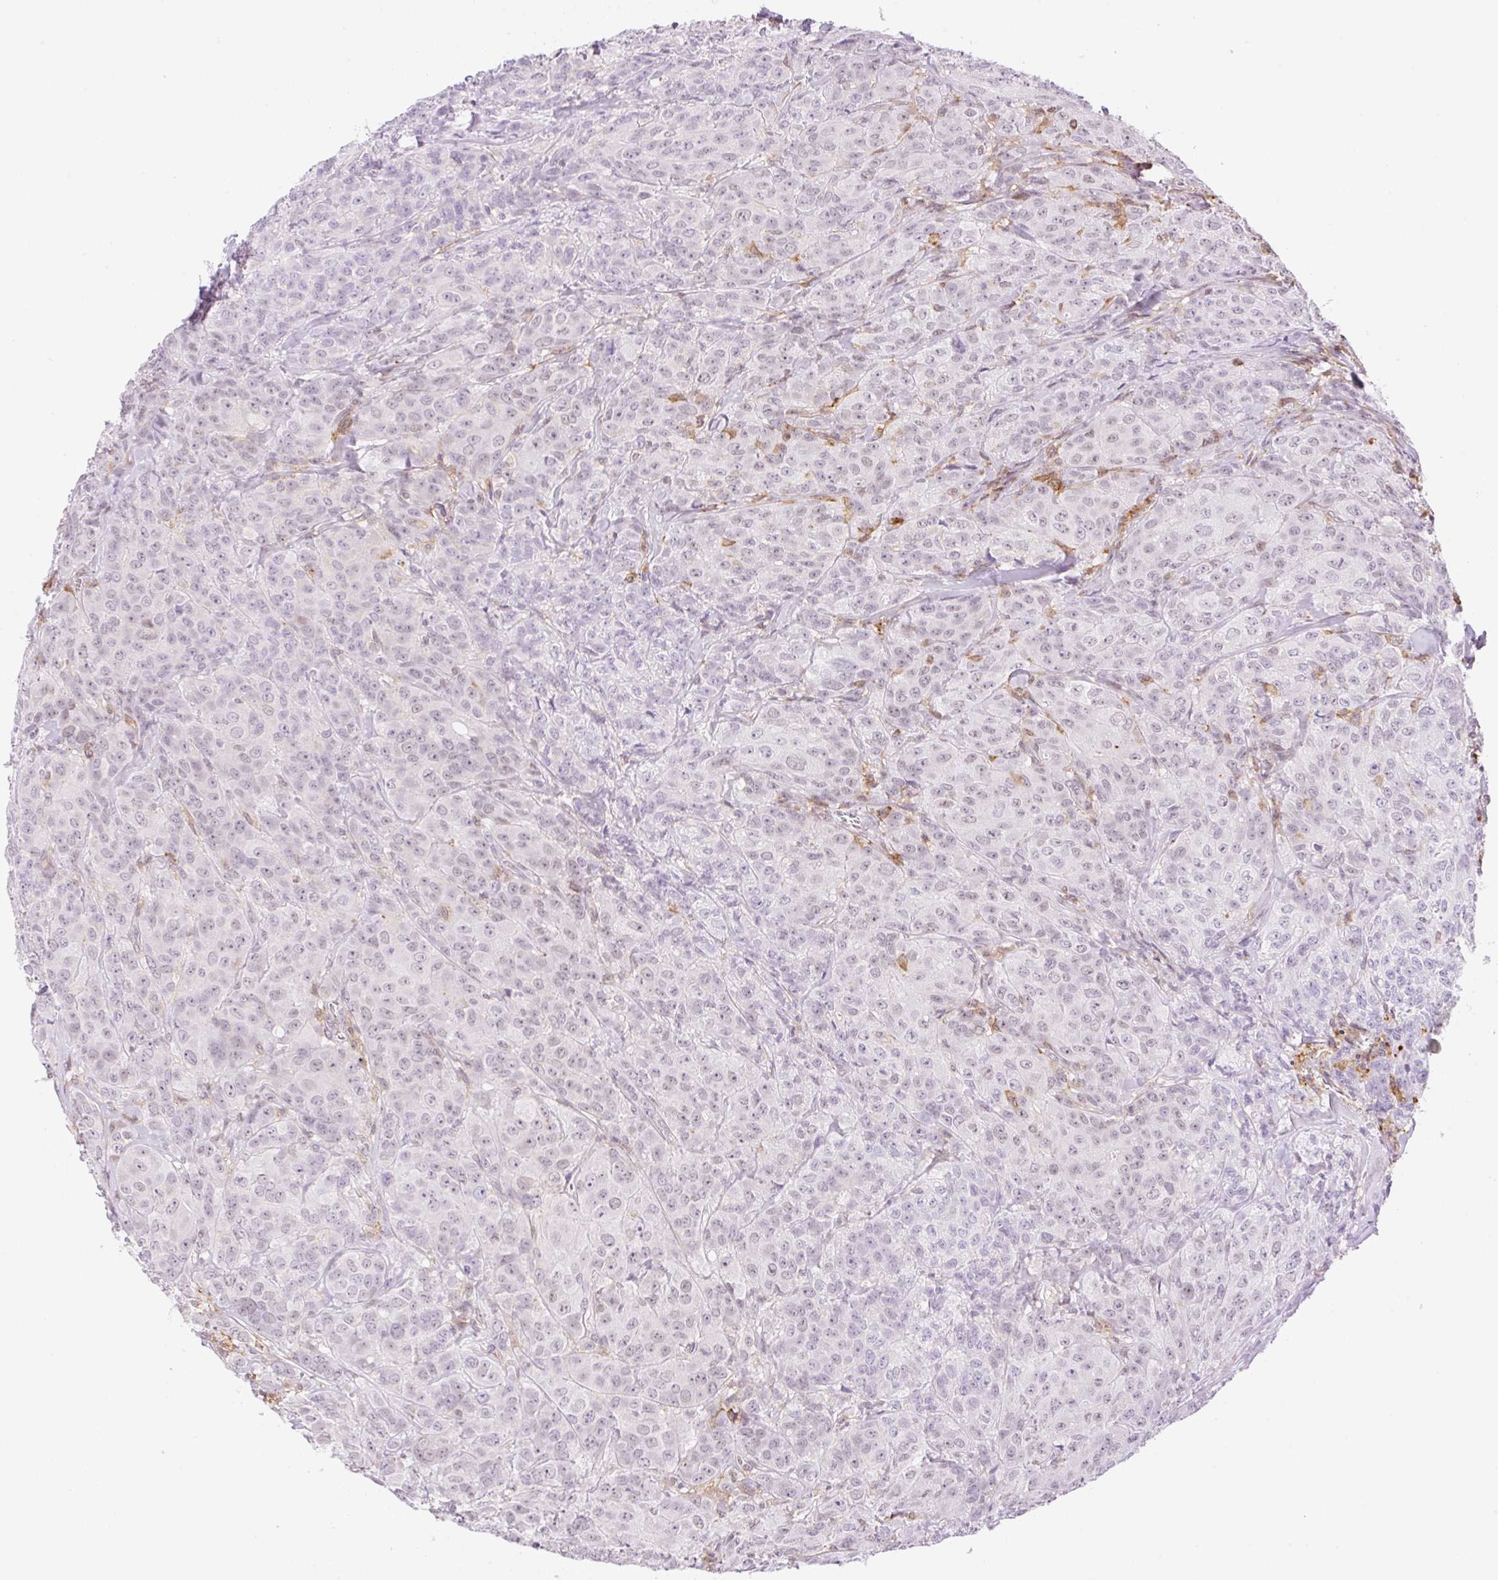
{"staining": {"intensity": "weak", "quantity": "<25%", "location": "nuclear"}, "tissue": "breast cancer", "cell_type": "Tumor cells", "image_type": "cancer", "snomed": [{"axis": "morphology", "description": "Normal tissue, NOS"}, {"axis": "morphology", "description": "Duct carcinoma"}, {"axis": "topography", "description": "Breast"}], "caption": "DAB (3,3'-diaminobenzidine) immunohistochemical staining of infiltrating ductal carcinoma (breast) exhibits no significant expression in tumor cells.", "gene": "PALM3", "patient": {"sex": "female", "age": 43}}